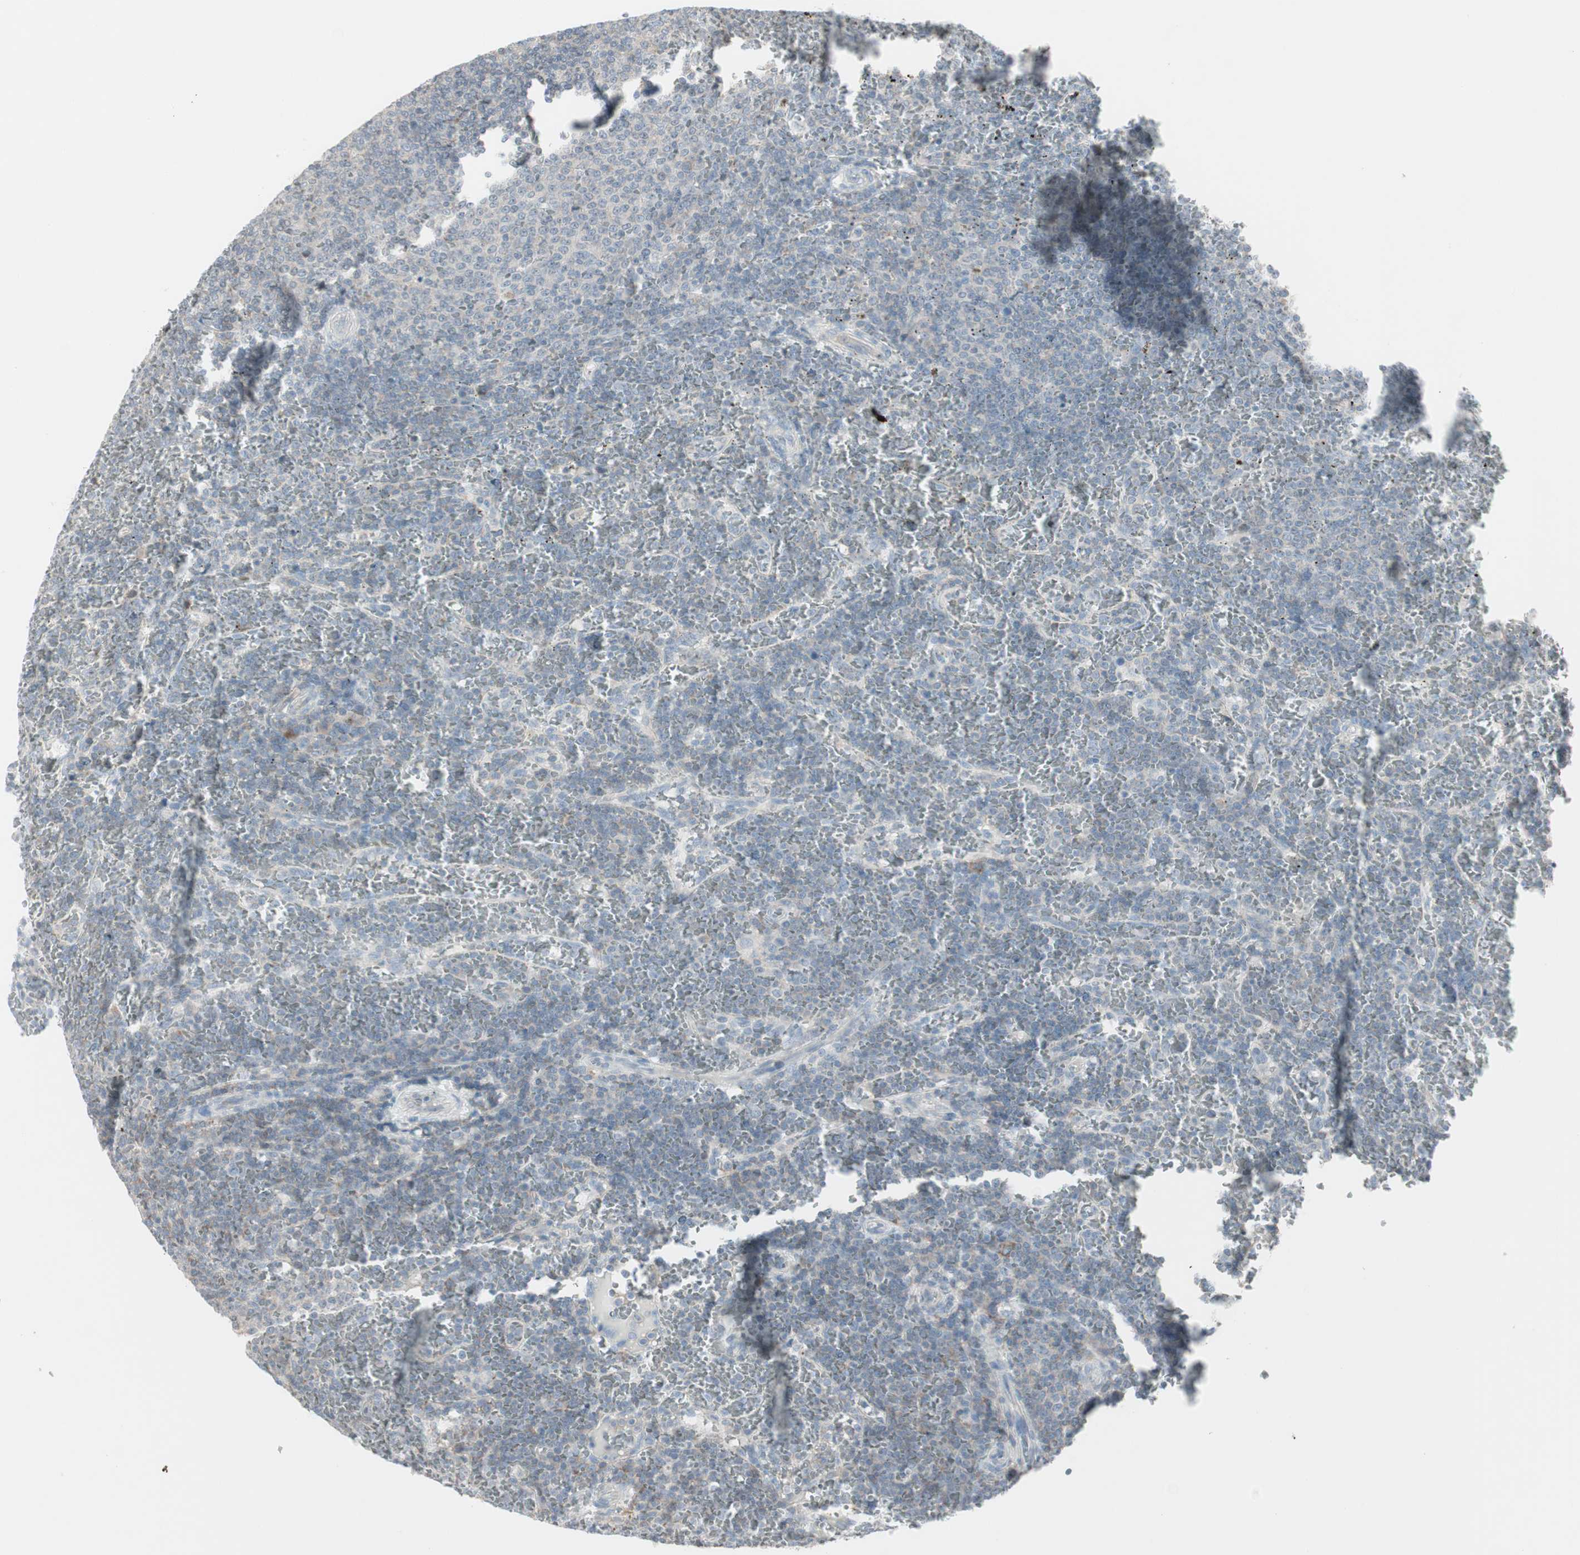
{"staining": {"intensity": "negative", "quantity": "none", "location": "none"}, "tissue": "lymphoma", "cell_type": "Tumor cells", "image_type": "cancer", "snomed": [{"axis": "morphology", "description": "Malignant lymphoma, non-Hodgkin's type, Low grade"}, {"axis": "topography", "description": "Spleen"}], "caption": "Human low-grade malignant lymphoma, non-Hodgkin's type stained for a protein using immunohistochemistry shows no positivity in tumor cells.", "gene": "MAP4K4", "patient": {"sex": "female", "age": 77}}